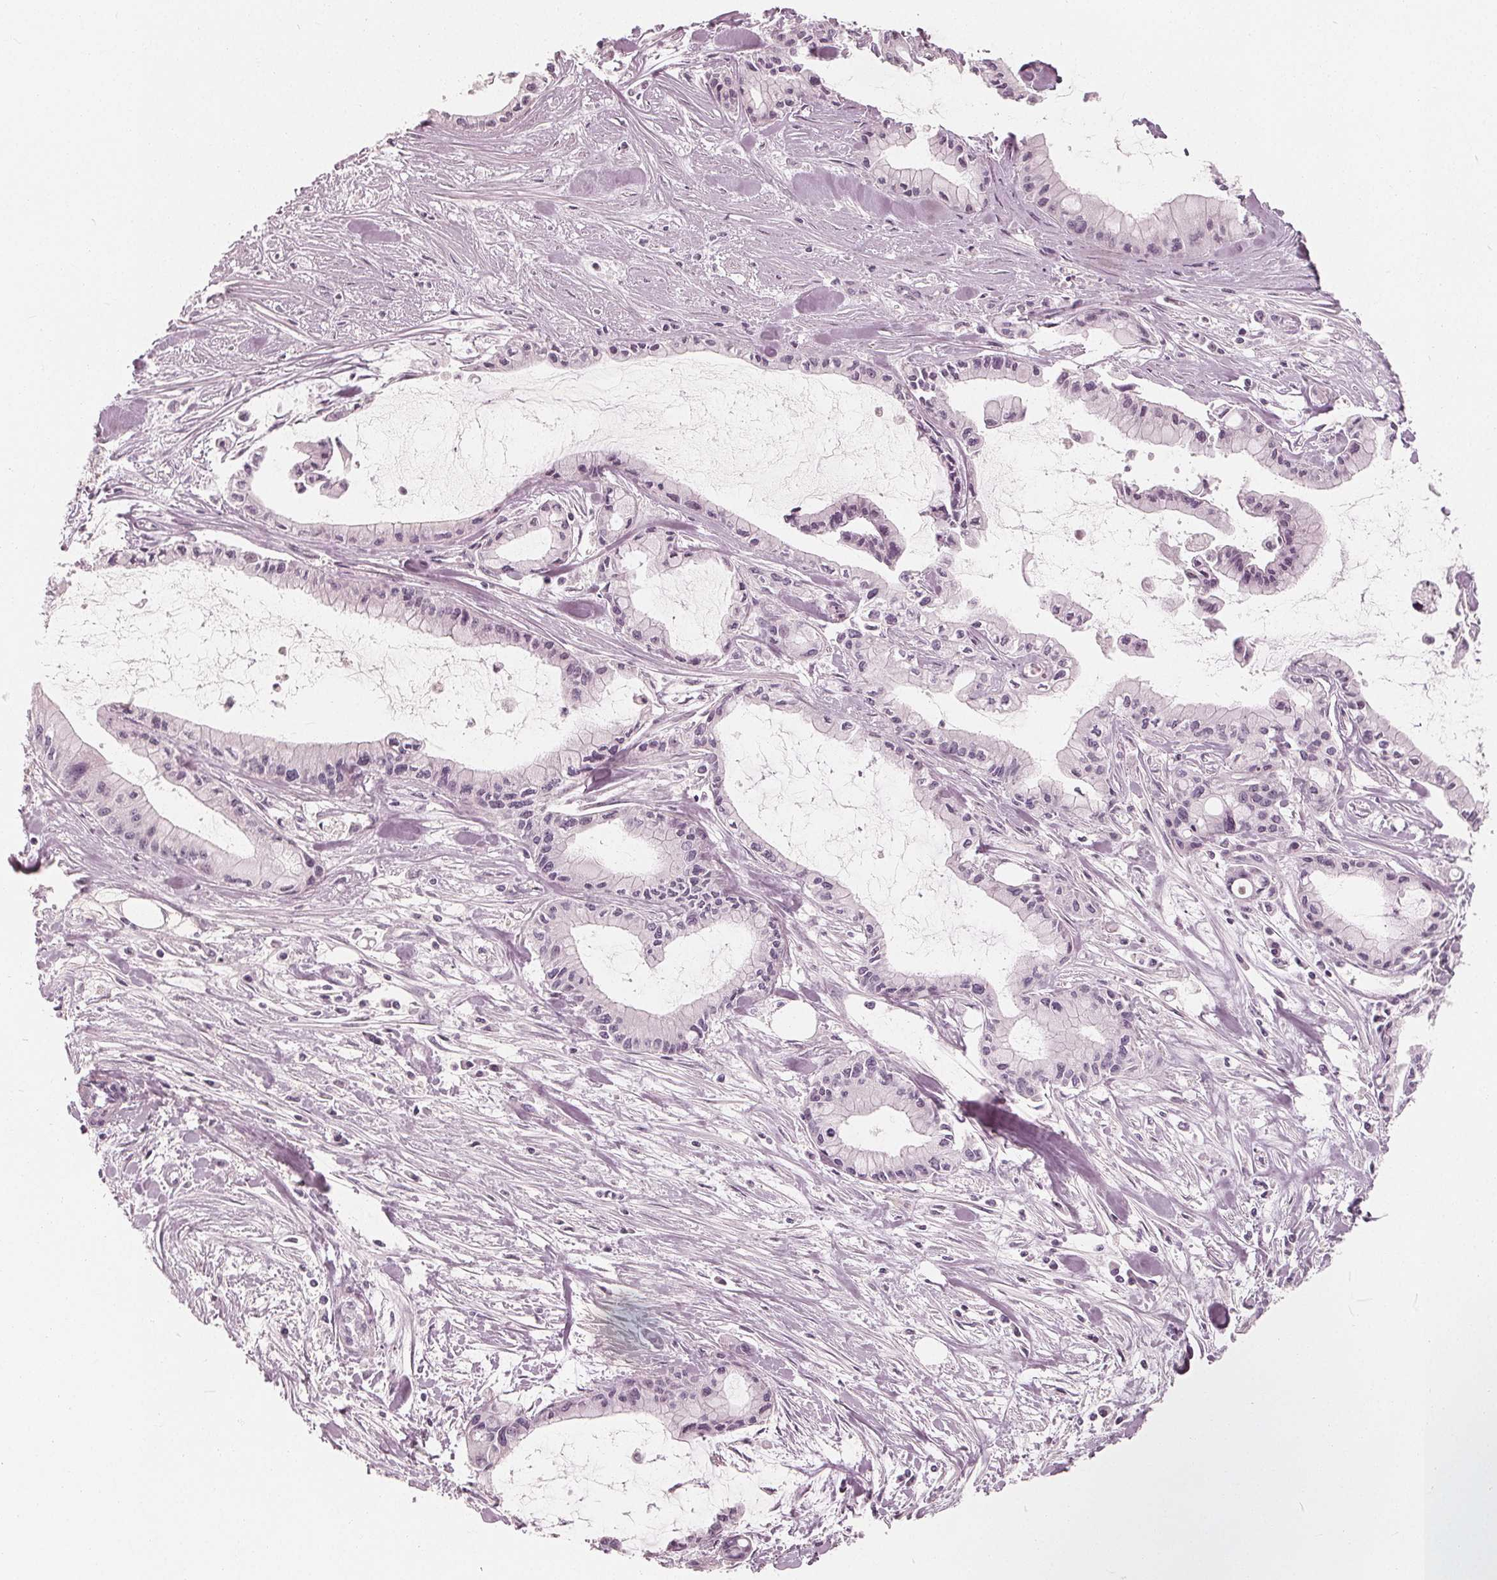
{"staining": {"intensity": "negative", "quantity": "none", "location": "none"}, "tissue": "pancreatic cancer", "cell_type": "Tumor cells", "image_type": "cancer", "snomed": [{"axis": "morphology", "description": "Adenocarcinoma, NOS"}, {"axis": "topography", "description": "Pancreas"}], "caption": "This is an immunohistochemistry photomicrograph of pancreatic adenocarcinoma. There is no expression in tumor cells.", "gene": "SAT2", "patient": {"sex": "male", "age": 48}}